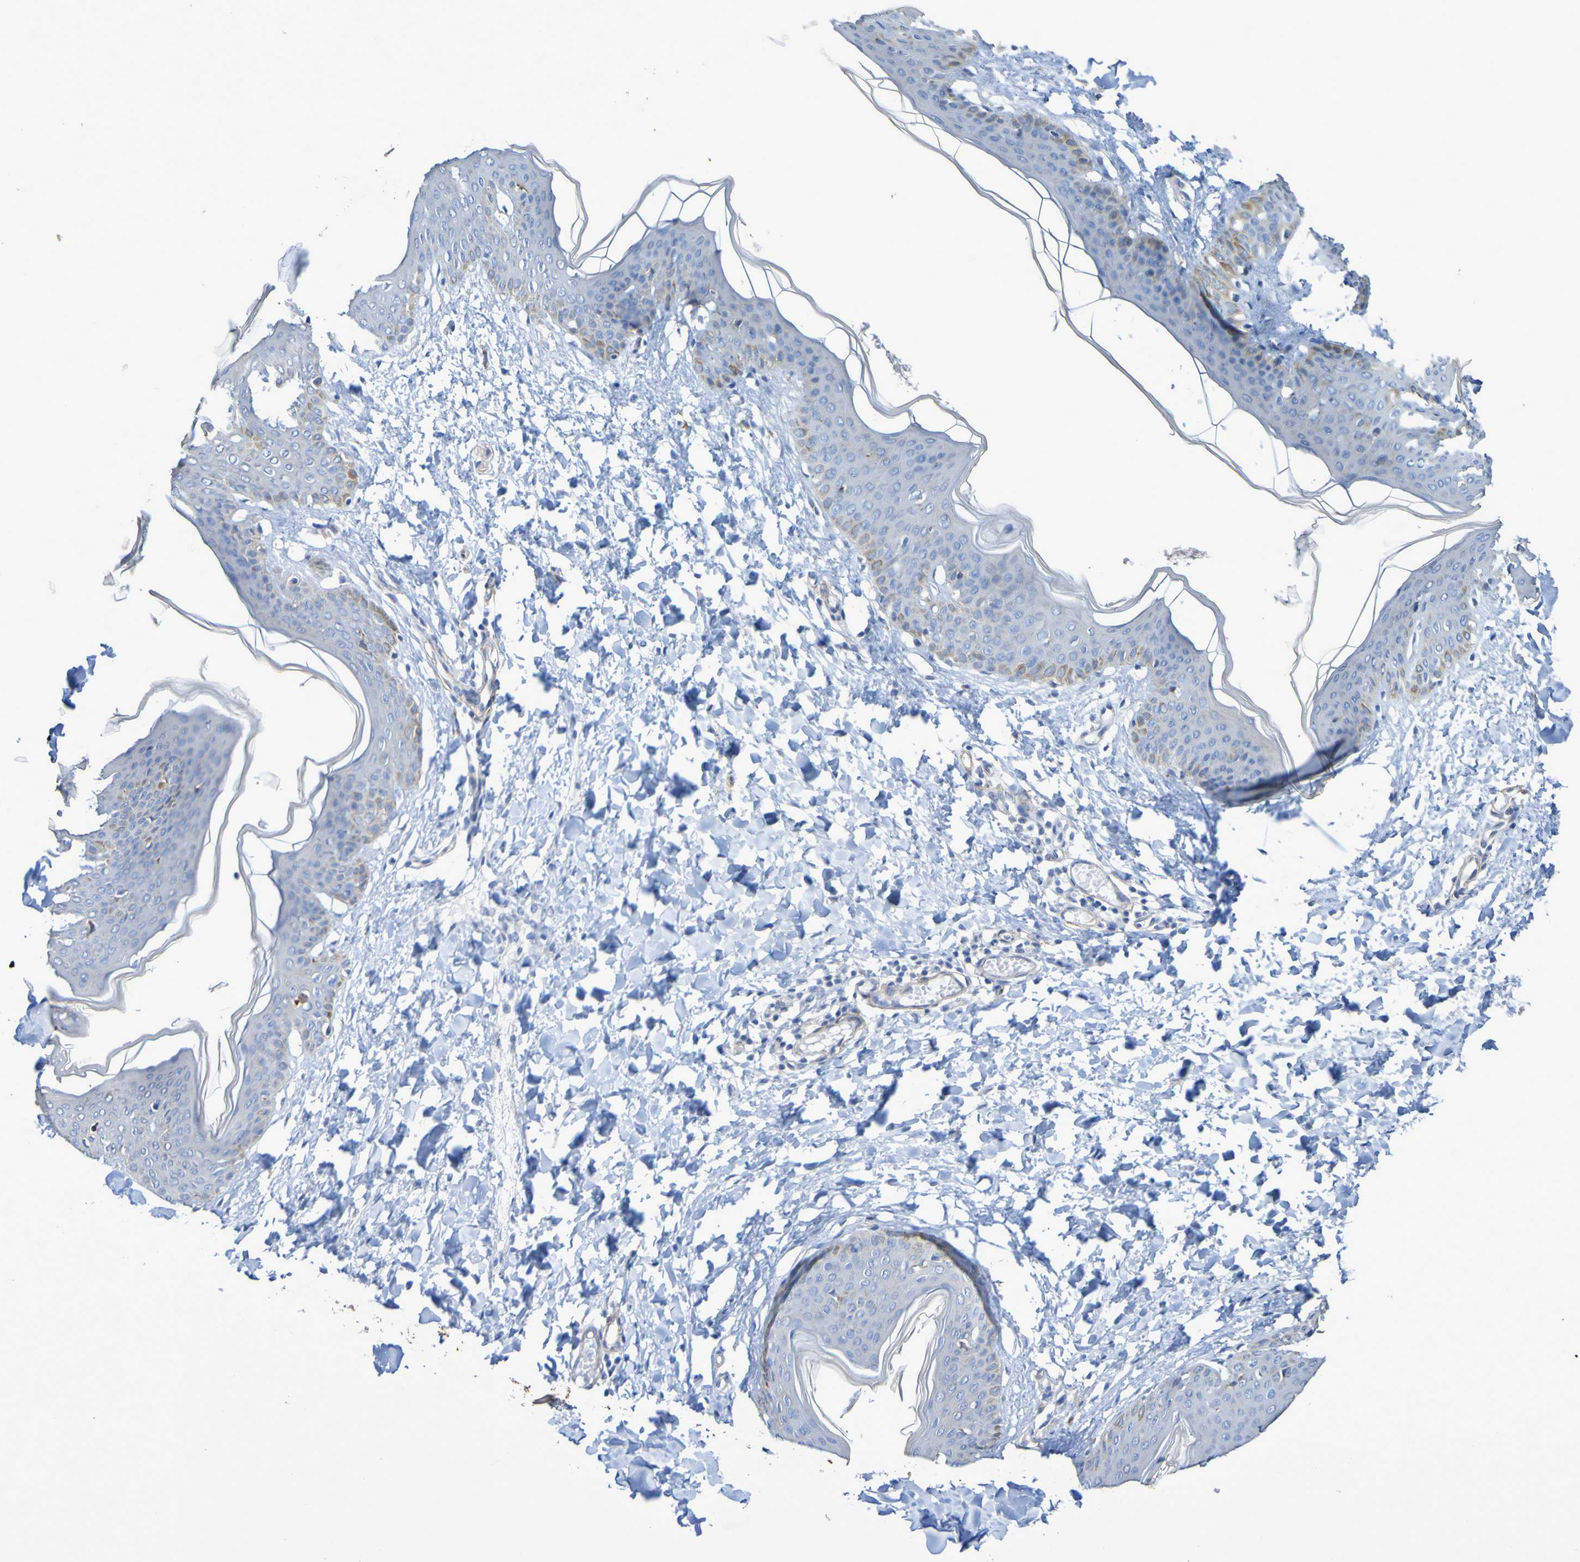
{"staining": {"intensity": "negative", "quantity": "none", "location": "none"}, "tissue": "skin", "cell_type": "Fibroblasts", "image_type": "normal", "snomed": [{"axis": "morphology", "description": "Normal tissue, NOS"}, {"axis": "topography", "description": "Skin"}], "caption": "DAB immunohistochemical staining of unremarkable human skin shows no significant staining in fibroblasts.", "gene": "SRPRB", "patient": {"sex": "female", "age": 17}}